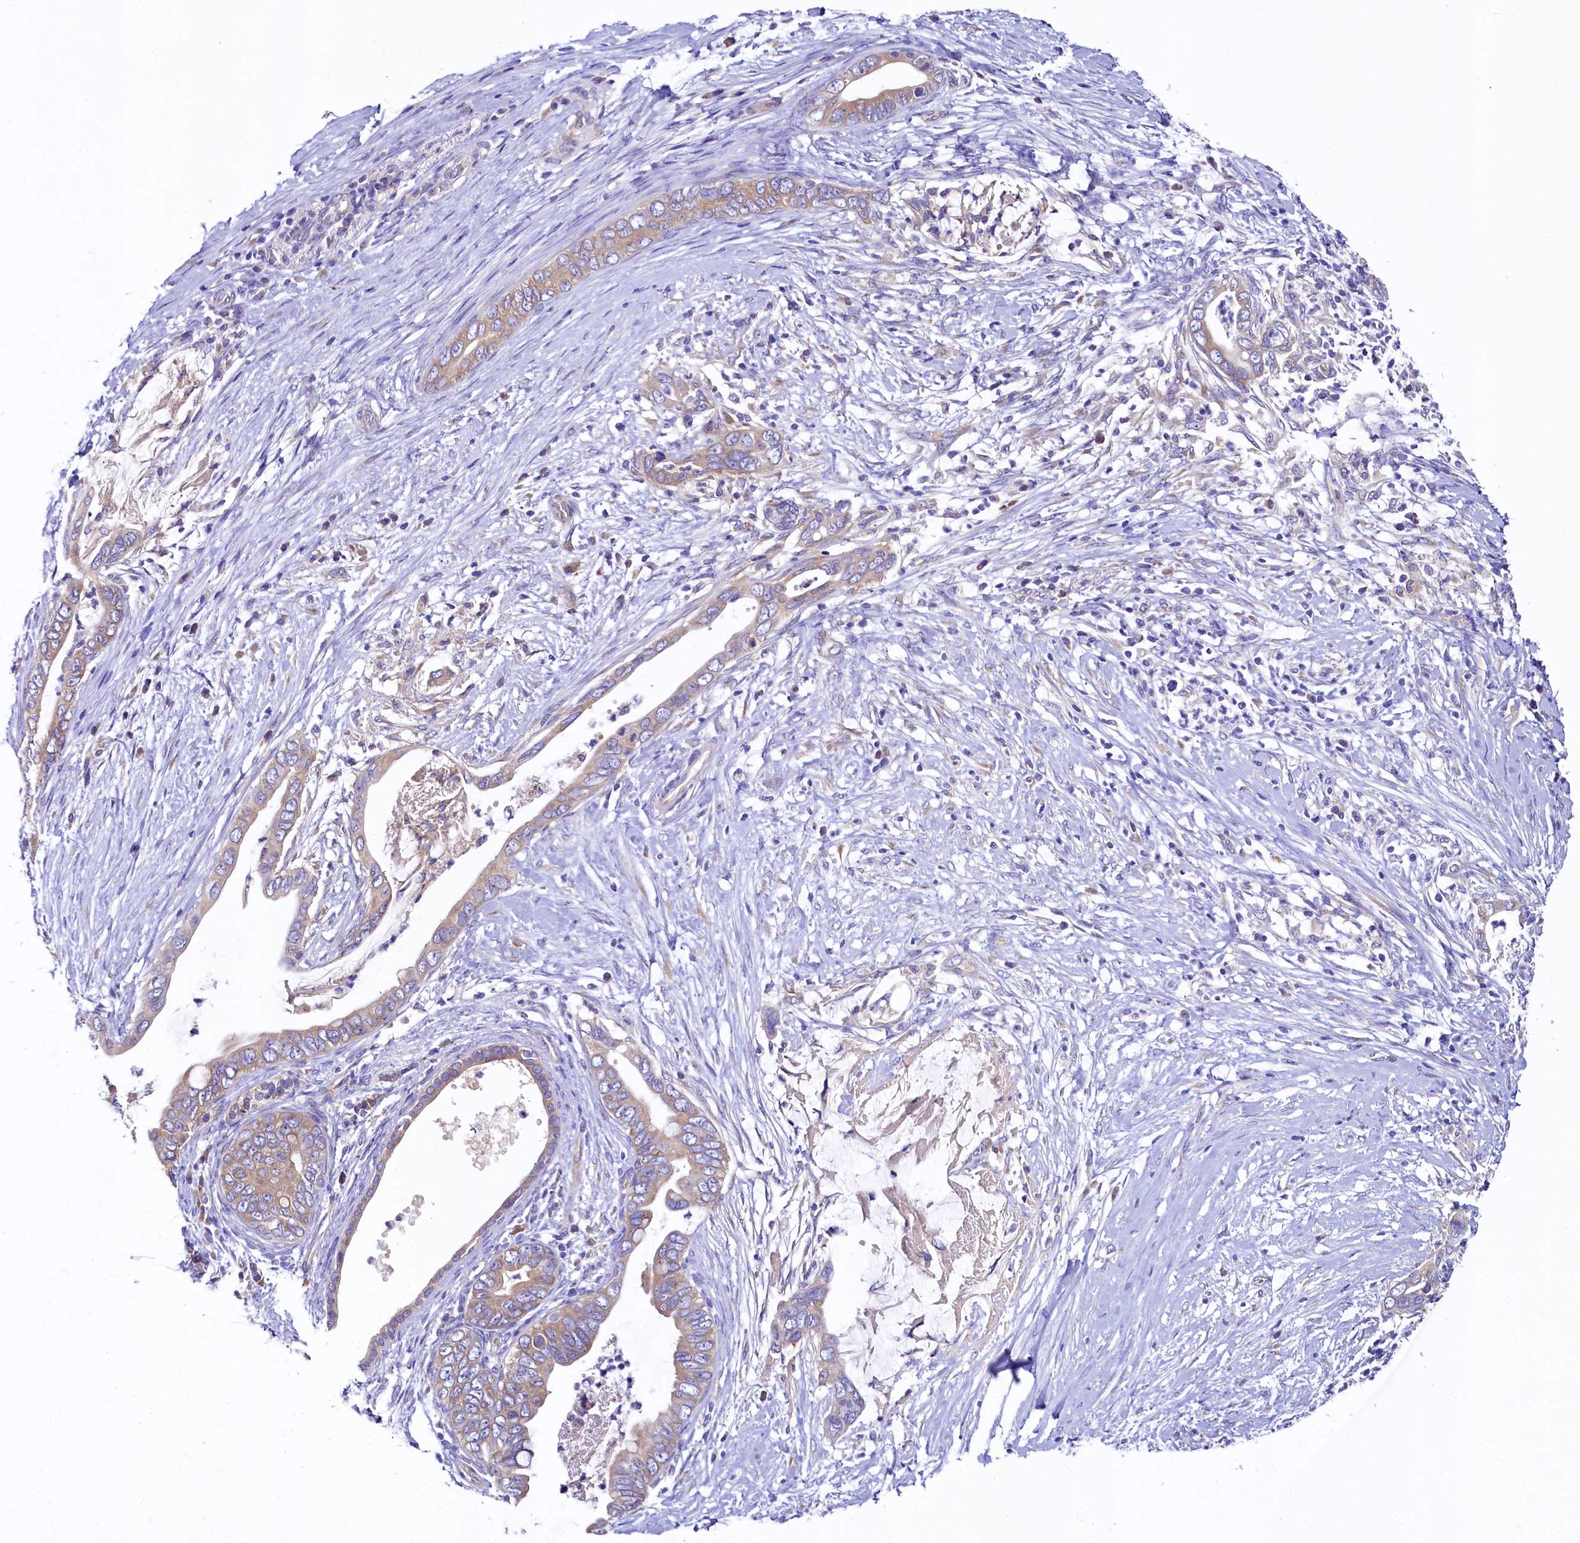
{"staining": {"intensity": "weak", "quantity": ">75%", "location": "cytoplasmic/membranous"}, "tissue": "pancreatic cancer", "cell_type": "Tumor cells", "image_type": "cancer", "snomed": [{"axis": "morphology", "description": "Adenocarcinoma, NOS"}, {"axis": "topography", "description": "Pancreas"}], "caption": "Immunohistochemistry (DAB) staining of pancreatic cancer (adenocarcinoma) reveals weak cytoplasmic/membranous protein positivity in approximately >75% of tumor cells. (brown staining indicates protein expression, while blue staining denotes nuclei).", "gene": "QARS1", "patient": {"sex": "male", "age": 75}}